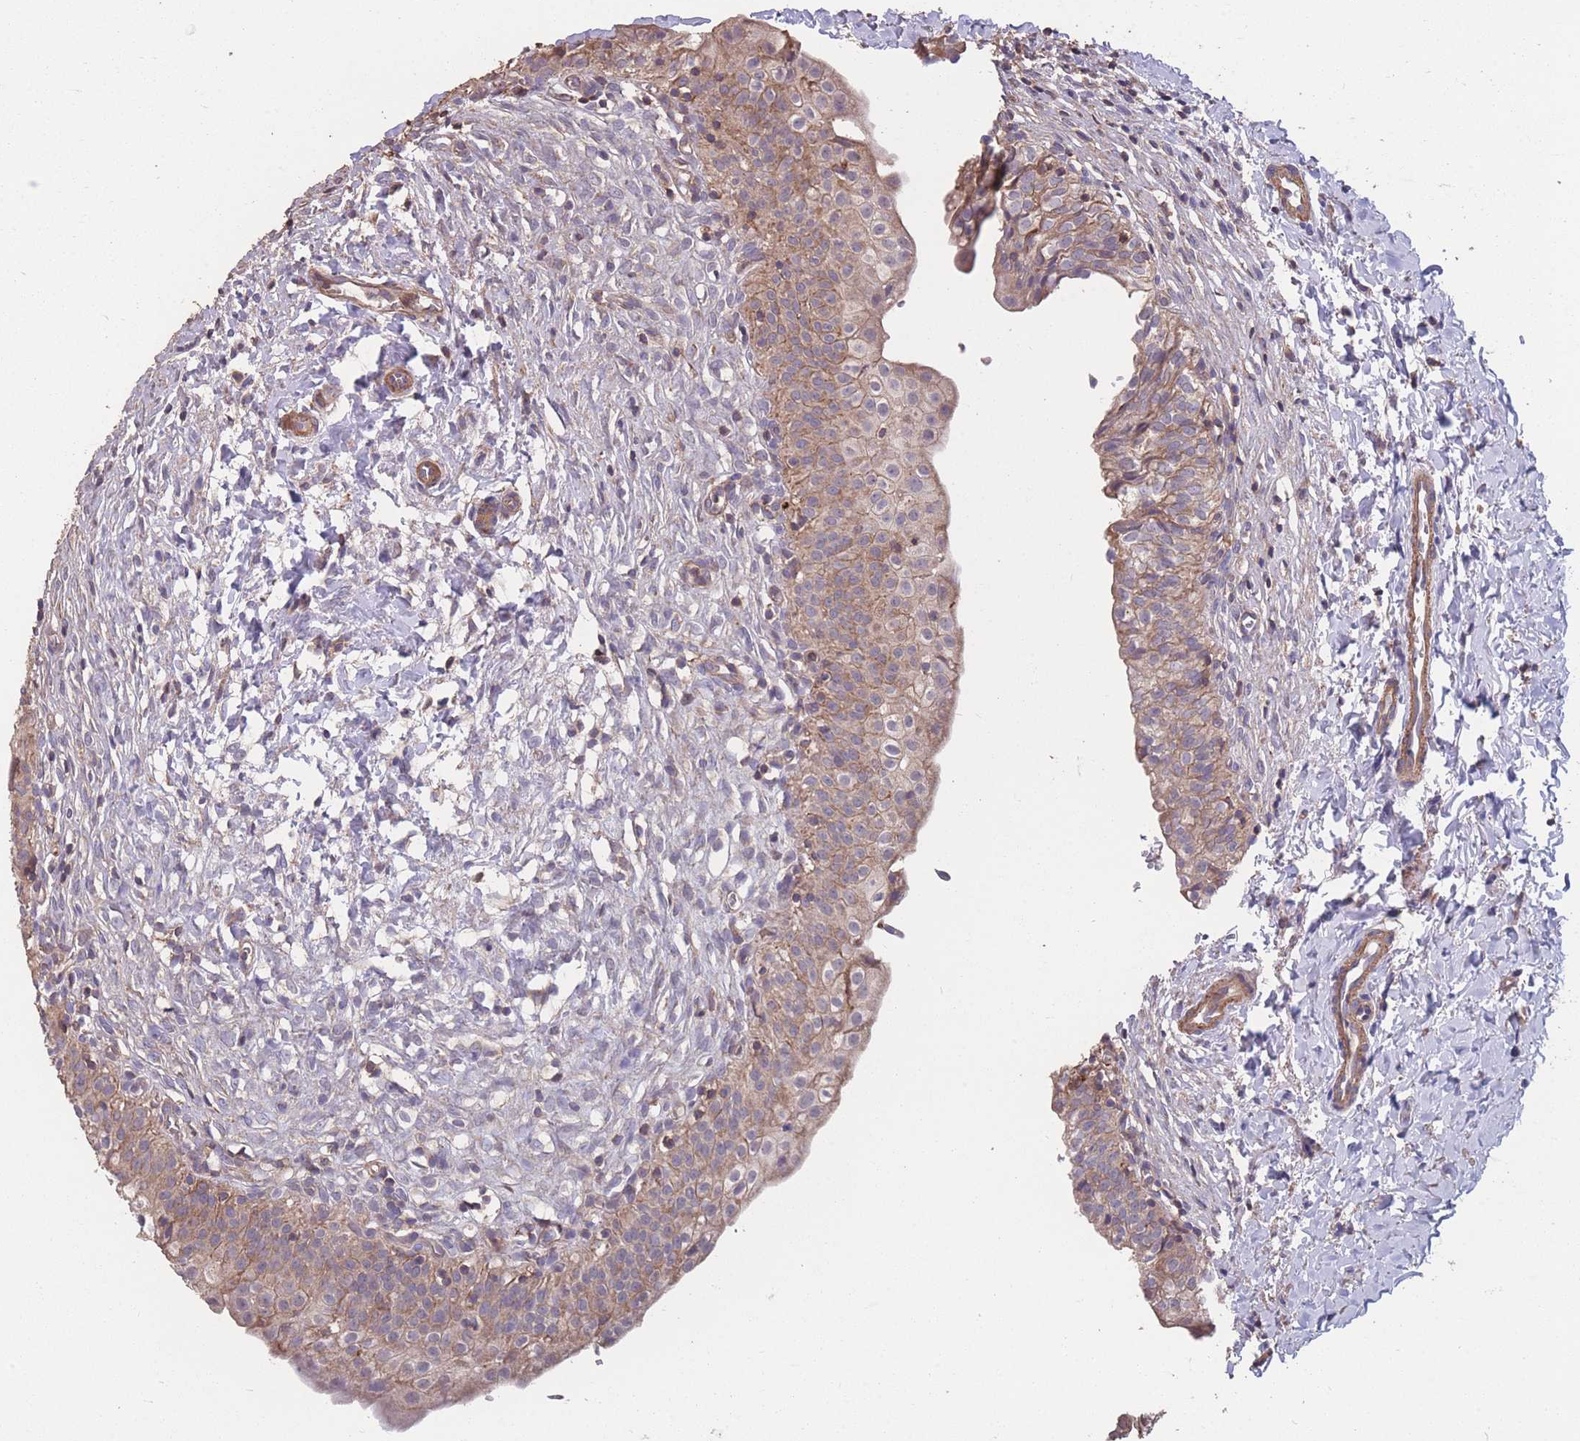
{"staining": {"intensity": "weak", "quantity": ">75%", "location": "cytoplasmic/membranous"}, "tissue": "urinary bladder", "cell_type": "Urothelial cells", "image_type": "normal", "snomed": [{"axis": "morphology", "description": "Normal tissue, NOS"}, {"axis": "topography", "description": "Urinary bladder"}], "caption": "IHC (DAB (3,3'-diaminobenzidine)) staining of benign urinary bladder exhibits weak cytoplasmic/membranous protein positivity in about >75% of urothelial cells.", "gene": "NUDT21", "patient": {"sex": "male", "age": 55}}